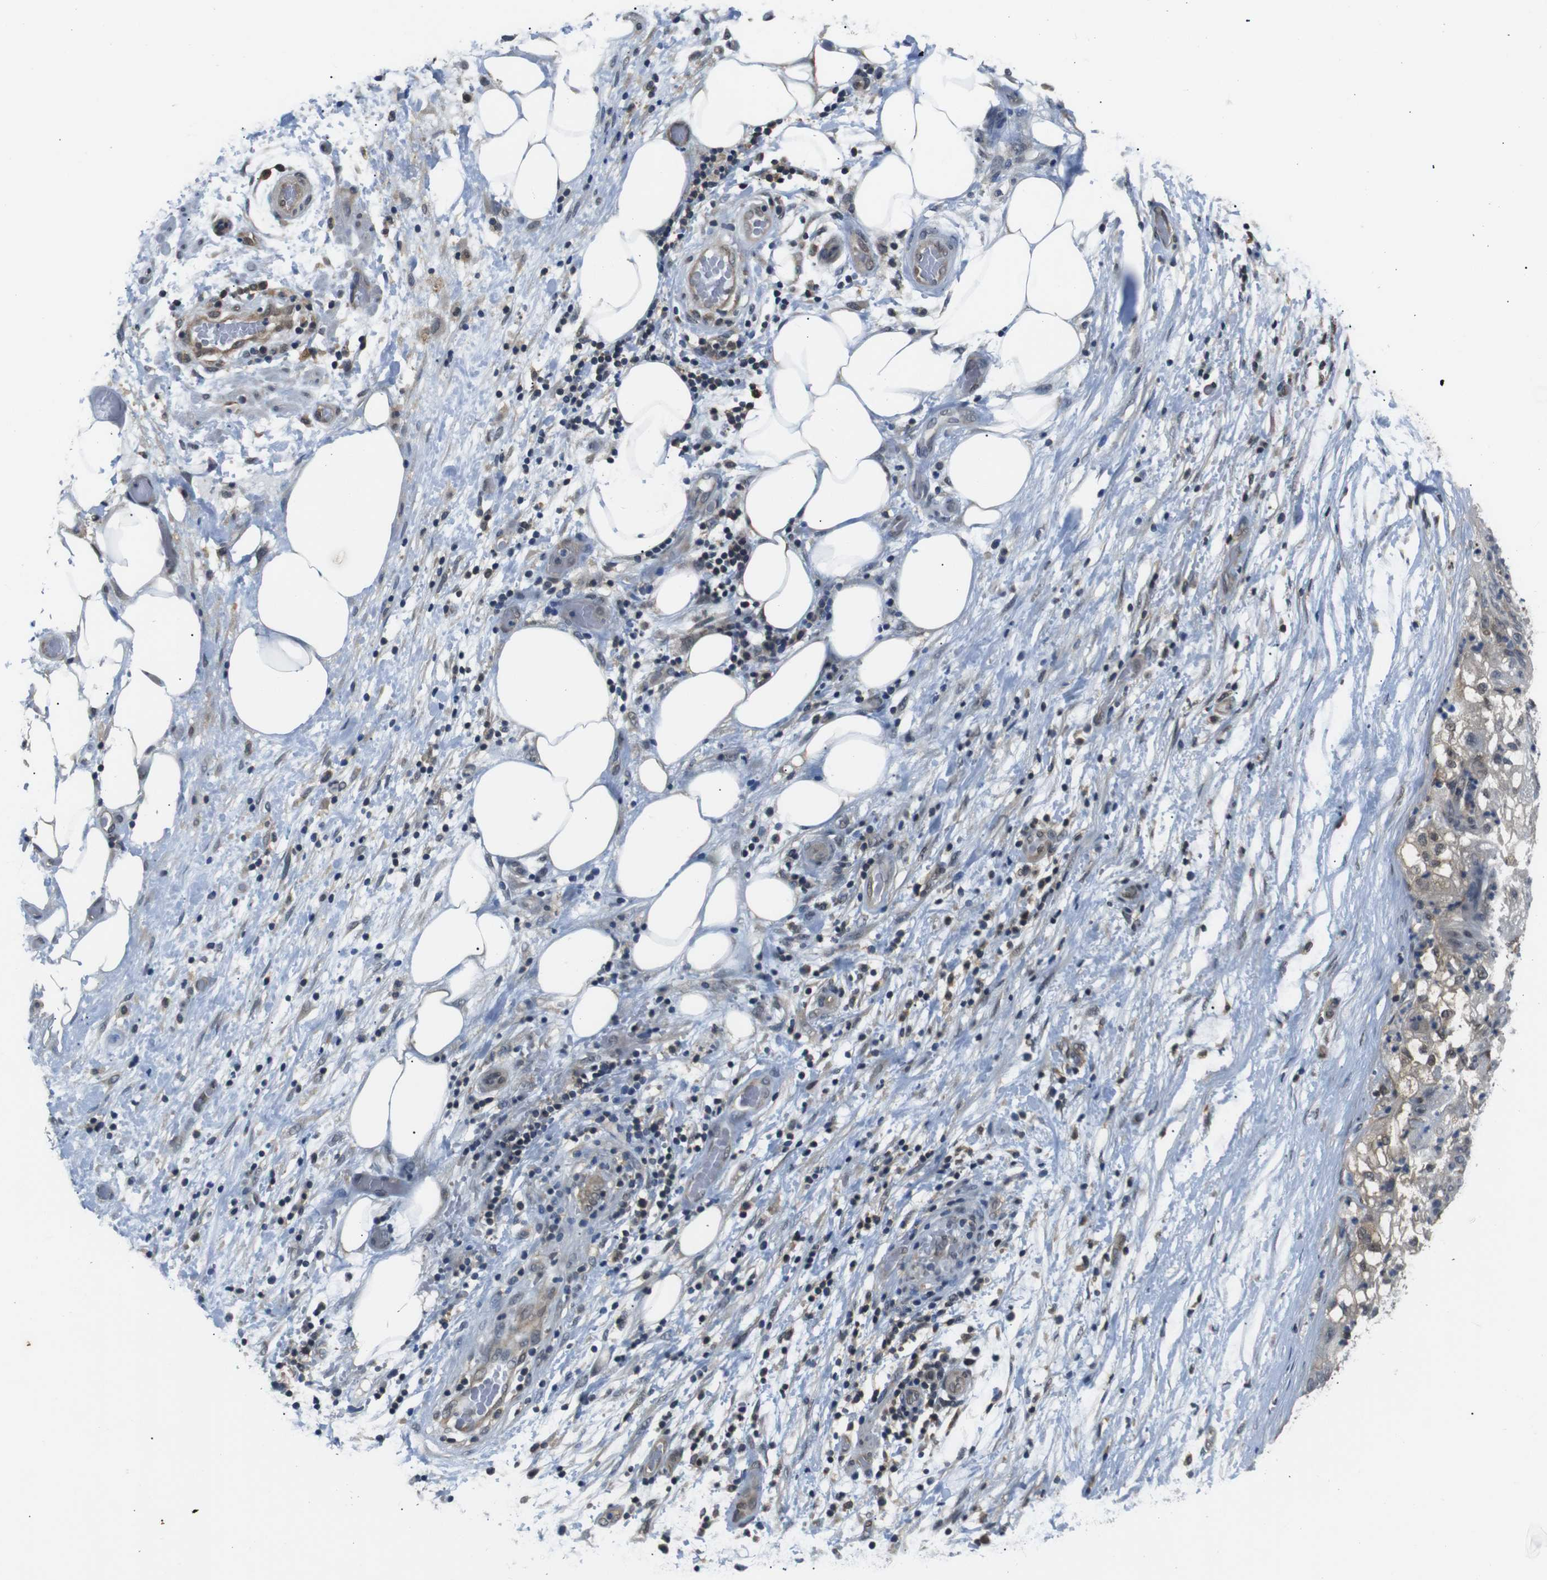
{"staining": {"intensity": "weak", "quantity": "<25%", "location": "cytoplasmic/membranous"}, "tissue": "lung cancer", "cell_type": "Tumor cells", "image_type": "cancer", "snomed": [{"axis": "morphology", "description": "Inflammation, NOS"}, {"axis": "morphology", "description": "Squamous cell carcinoma, NOS"}, {"axis": "topography", "description": "Lymph node"}, {"axis": "topography", "description": "Soft tissue"}, {"axis": "topography", "description": "Lung"}], "caption": "Immunohistochemistry histopathology image of neoplastic tissue: squamous cell carcinoma (lung) stained with DAB exhibits no significant protein expression in tumor cells. Brightfield microscopy of IHC stained with DAB (3,3'-diaminobenzidine) (brown) and hematoxylin (blue), captured at high magnification.", "gene": "UBXN1", "patient": {"sex": "male", "age": 66}}